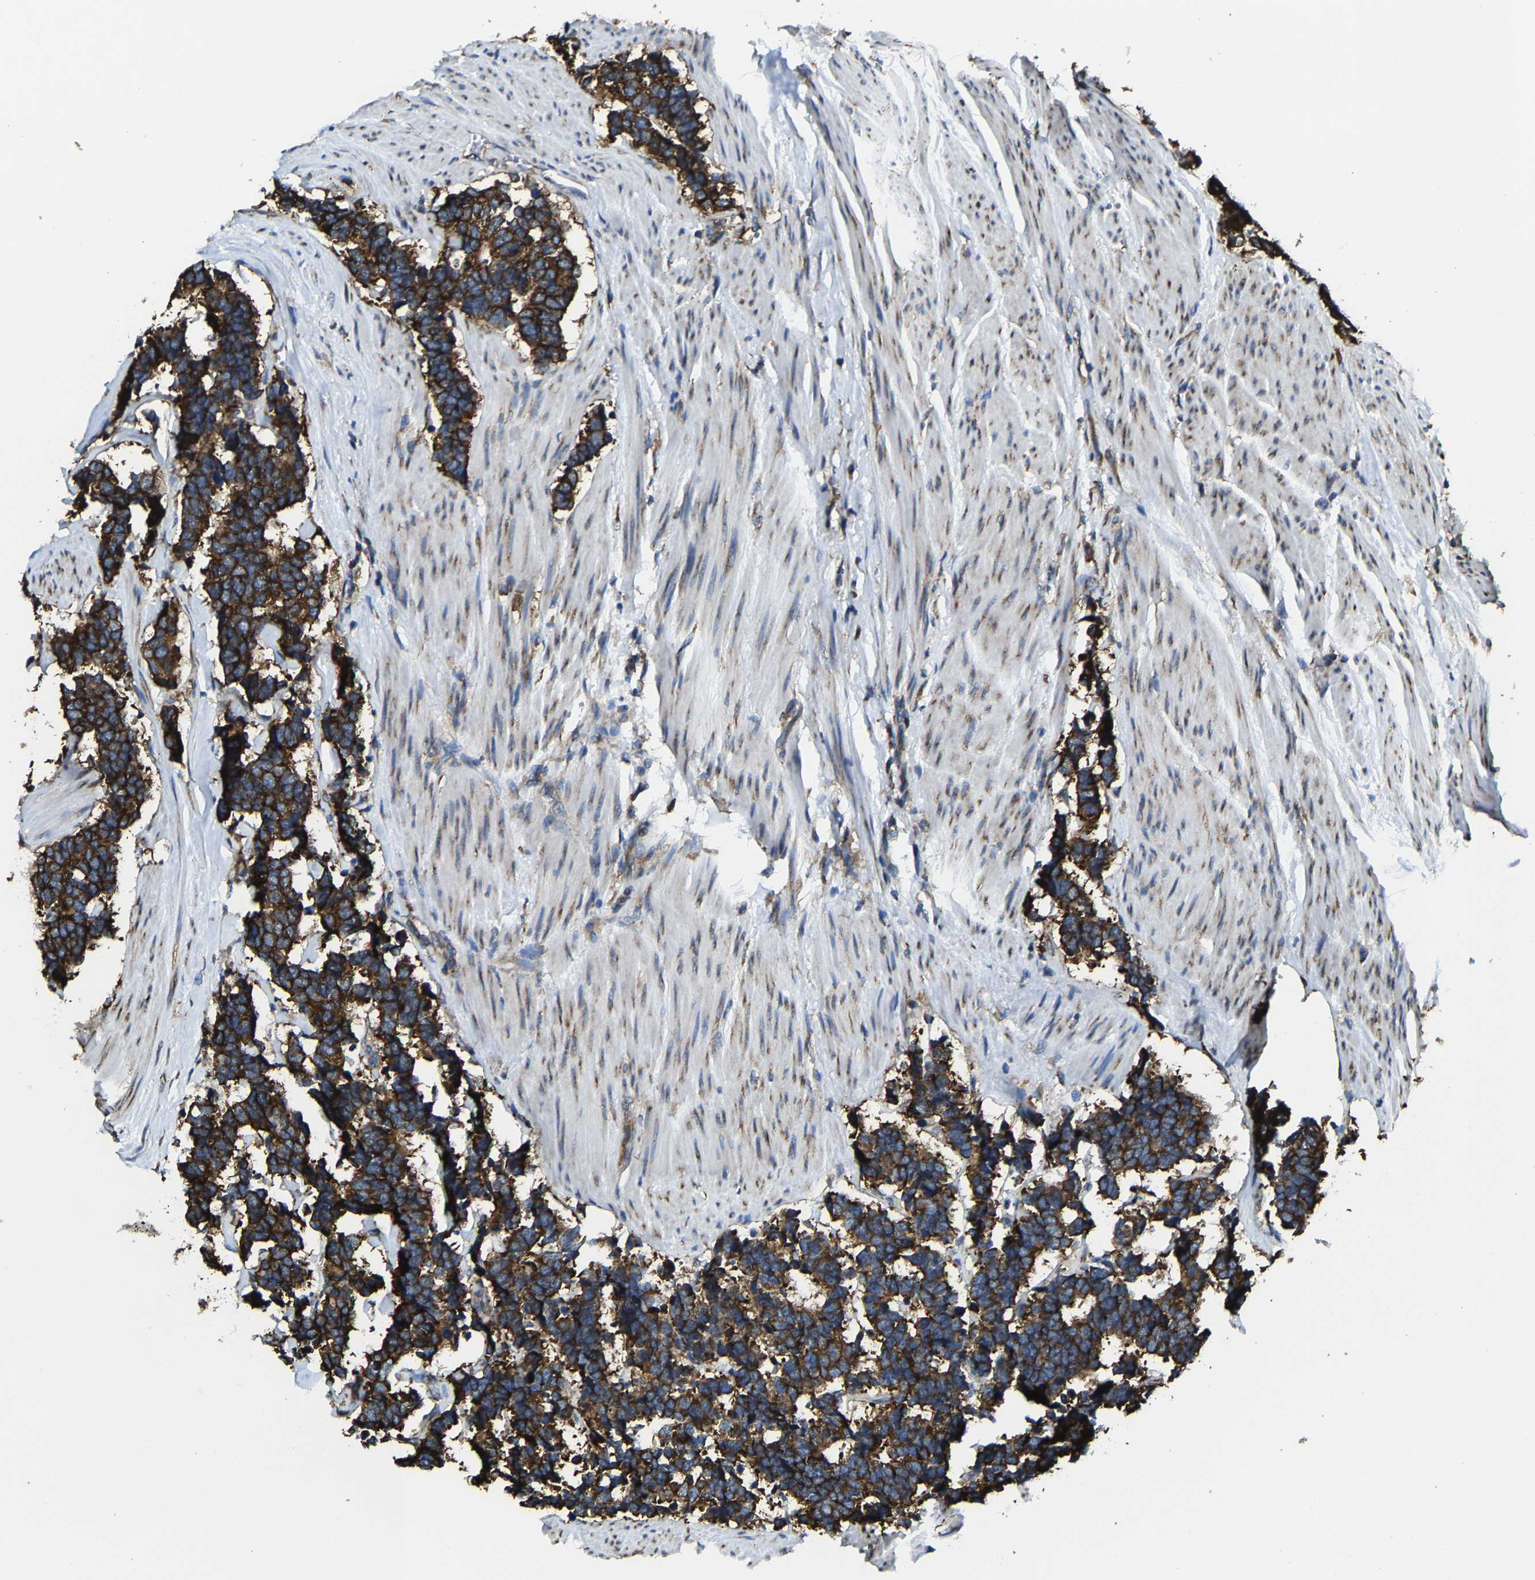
{"staining": {"intensity": "strong", "quantity": ">75%", "location": "cytoplasmic/membranous"}, "tissue": "carcinoid", "cell_type": "Tumor cells", "image_type": "cancer", "snomed": [{"axis": "morphology", "description": "Carcinoma, NOS"}, {"axis": "morphology", "description": "Carcinoid, malignant, NOS"}, {"axis": "topography", "description": "Urinary bladder"}], "caption": "There is high levels of strong cytoplasmic/membranous positivity in tumor cells of carcinoid, as demonstrated by immunohistochemical staining (brown color).", "gene": "G3BP2", "patient": {"sex": "male", "age": 57}}